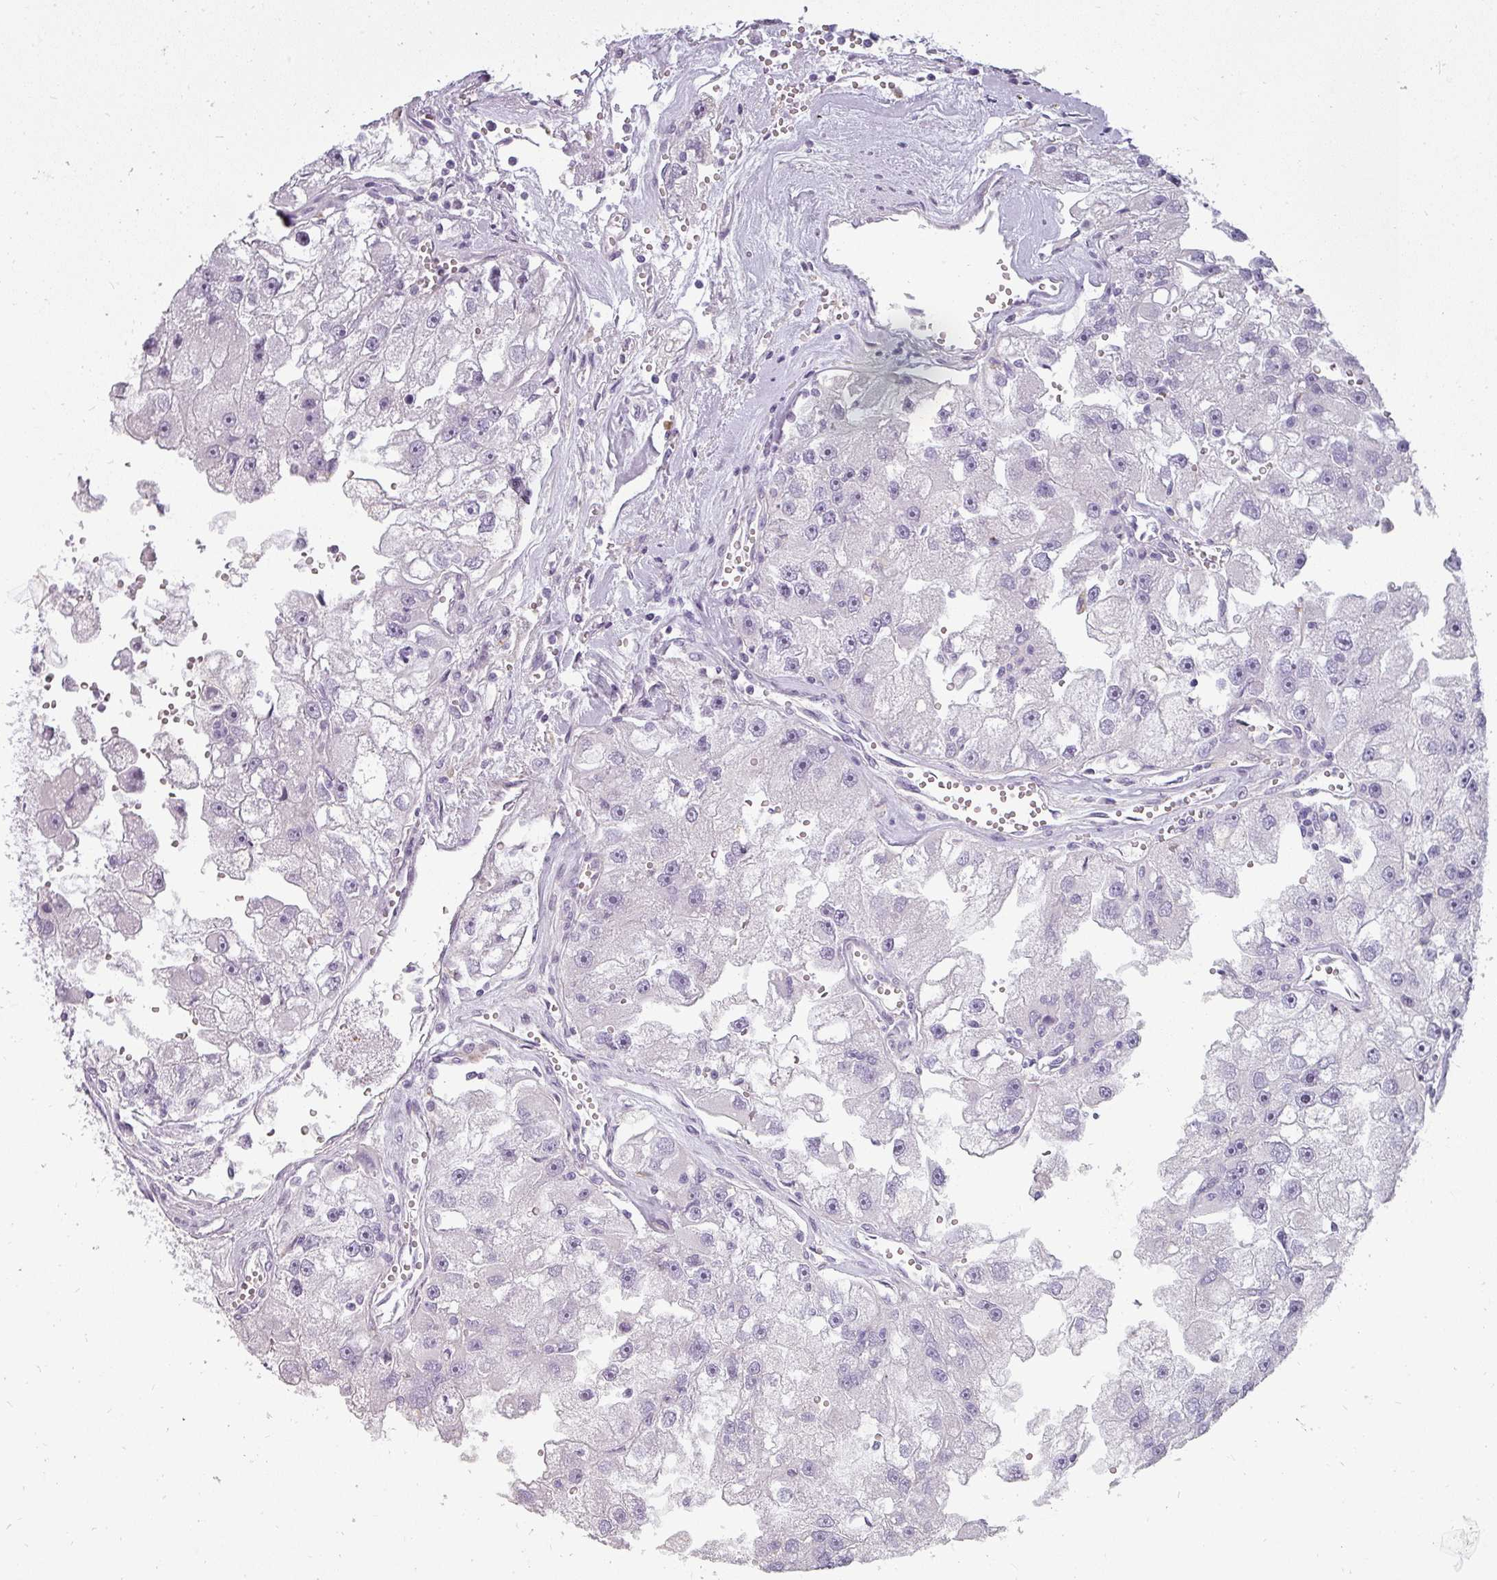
{"staining": {"intensity": "negative", "quantity": "none", "location": "none"}, "tissue": "renal cancer", "cell_type": "Tumor cells", "image_type": "cancer", "snomed": [{"axis": "morphology", "description": "Adenocarcinoma, NOS"}, {"axis": "topography", "description": "Kidney"}], "caption": "This image is of adenocarcinoma (renal) stained with immunohistochemistry to label a protein in brown with the nuclei are counter-stained blue. There is no expression in tumor cells.", "gene": "ASB1", "patient": {"sex": "male", "age": 63}}